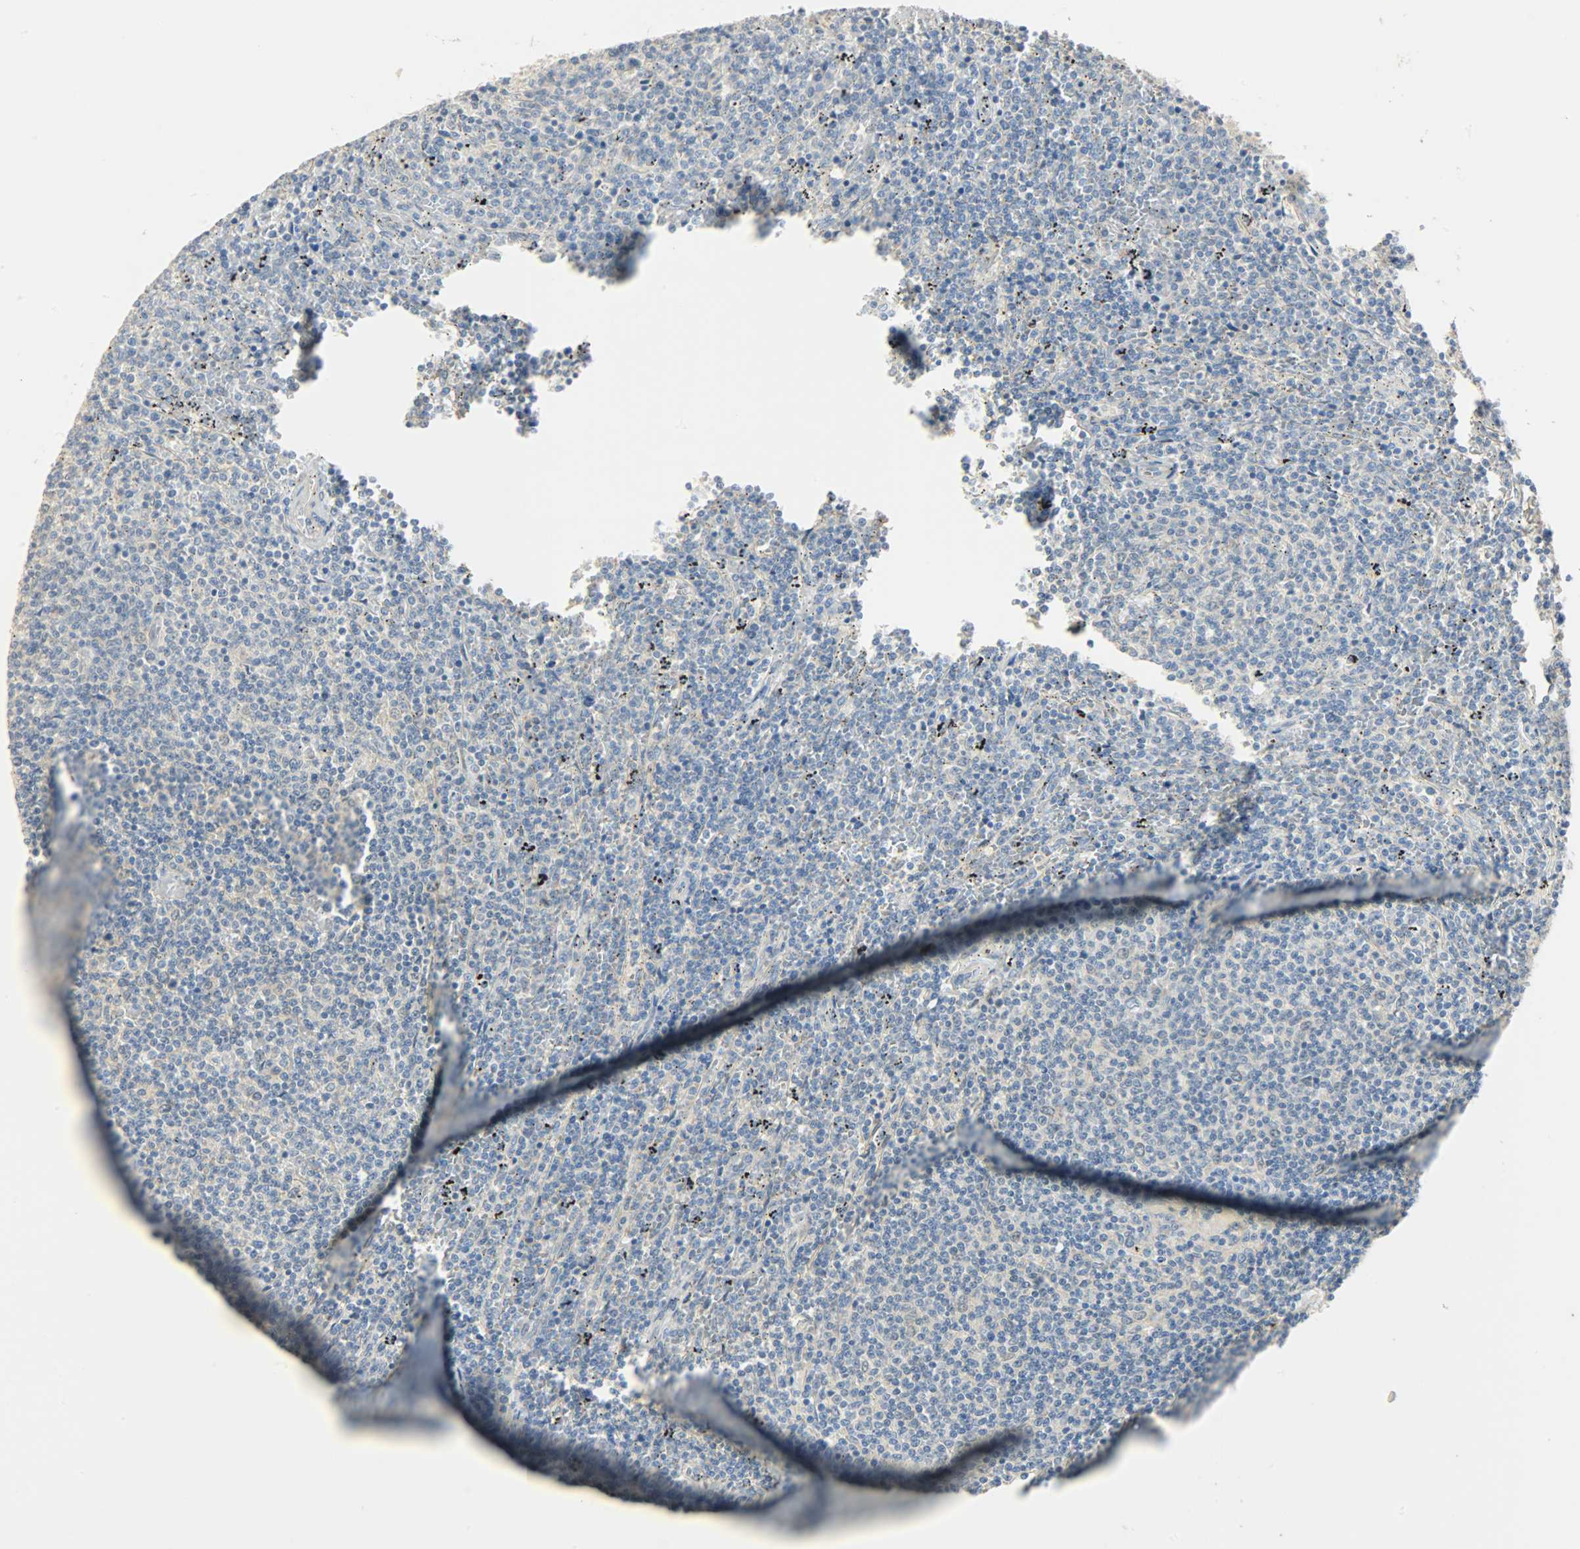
{"staining": {"intensity": "negative", "quantity": "none", "location": "none"}, "tissue": "lymphoma", "cell_type": "Tumor cells", "image_type": "cancer", "snomed": [{"axis": "morphology", "description": "Malignant lymphoma, non-Hodgkin's type, Low grade"}, {"axis": "topography", "description": "Spleen"}], "caption": "Tumor cells show no significant protein expression in lymphoma.", "gene": "USP13", "patient": {"sex": "female", "age": 50}}